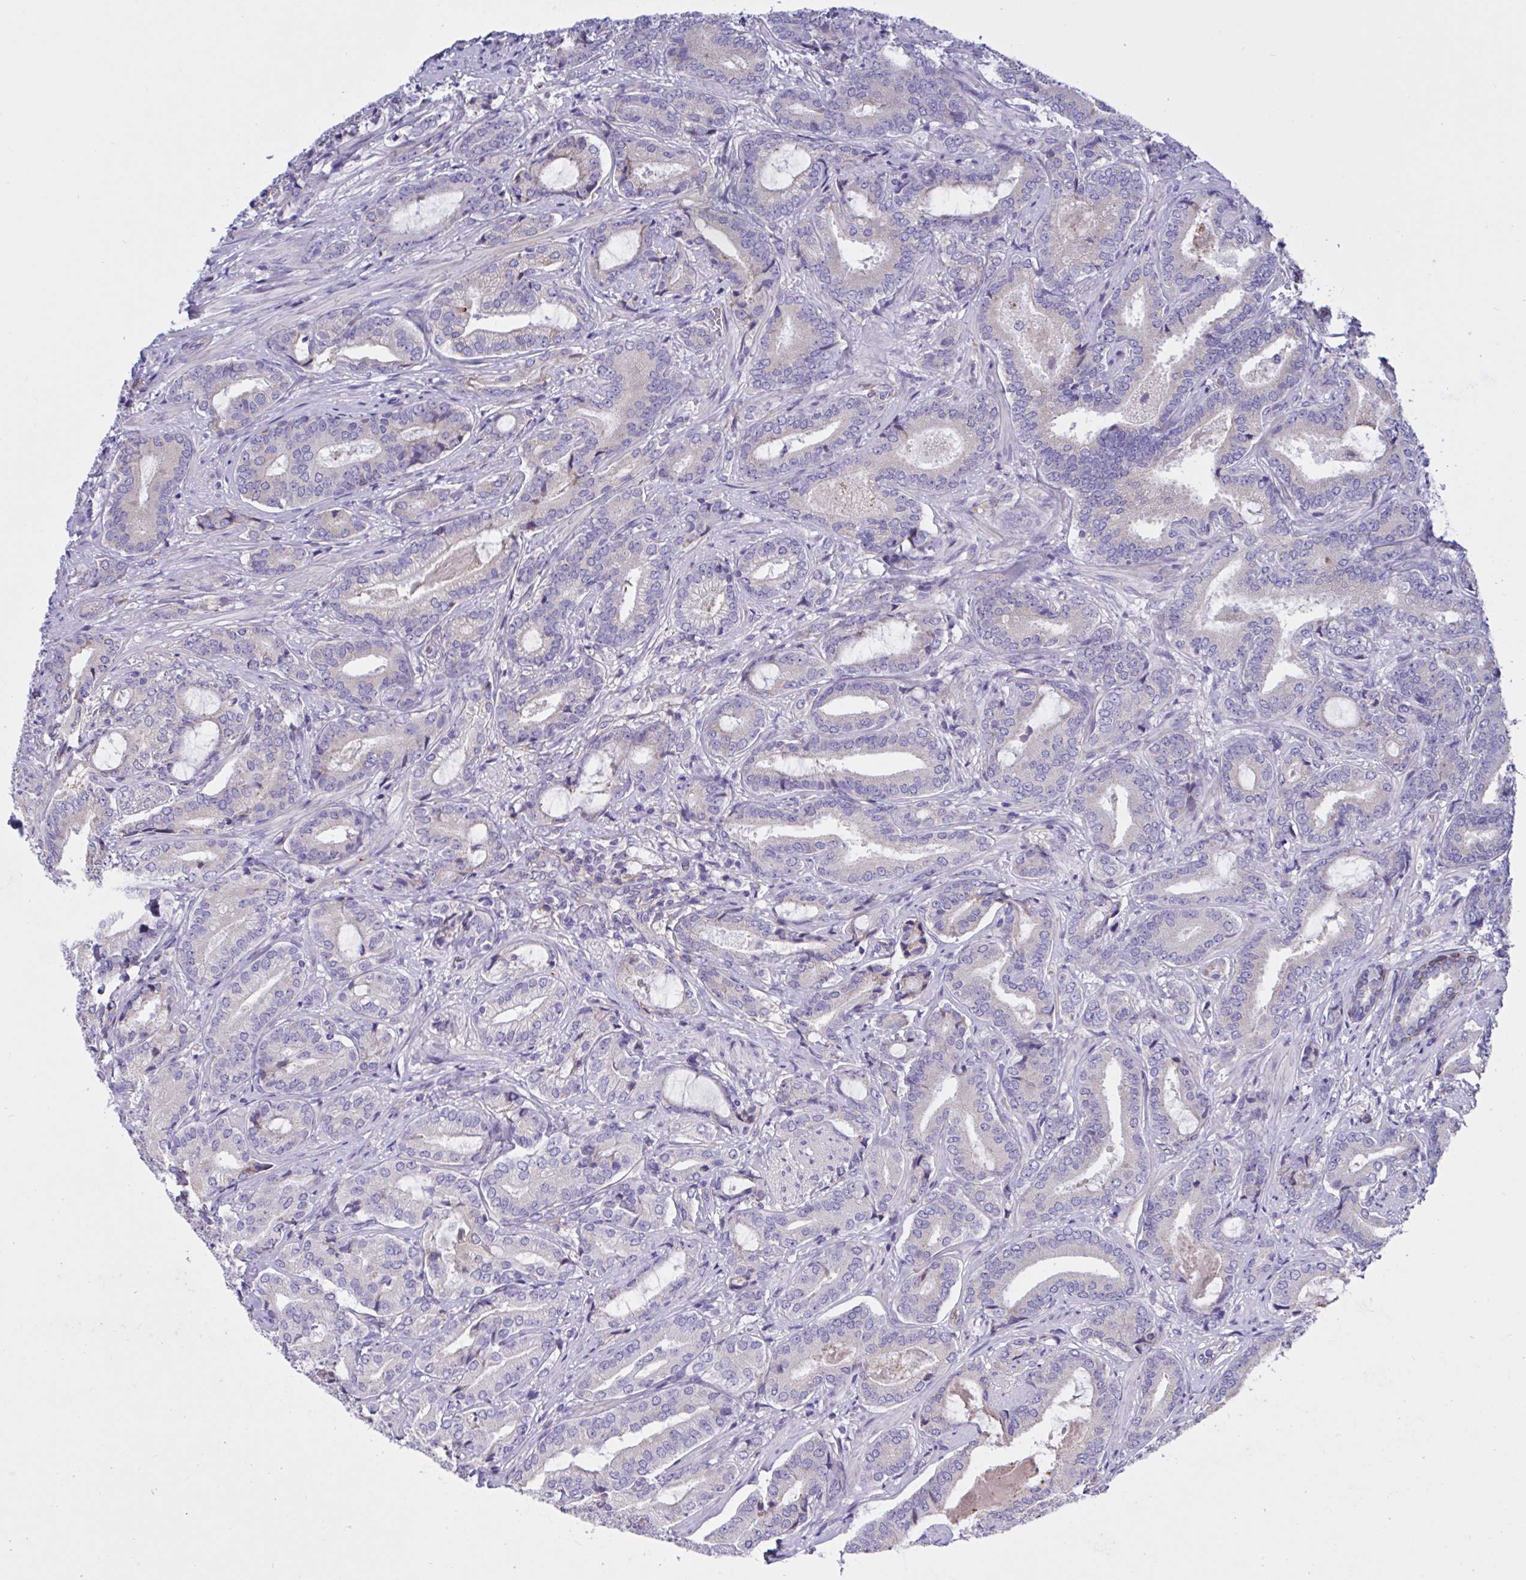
{"staining": {"intensity": "negative", "quantity": "none", "location": "none"}, "tissue": "prostate cancer", "cell_type": "Tumor cells", "image_type": "cancer", "snomed": [{"axis": "morphology", "description": "Adenocarcinoma, High grade"}, {"axis": "topography", "description": "Prostate"}], "caption": "Tumor cells are negative for protein expression in human prostate cancer.", "gene": "SLC66A1", "patient": {"sex": "male", "age": 62}}